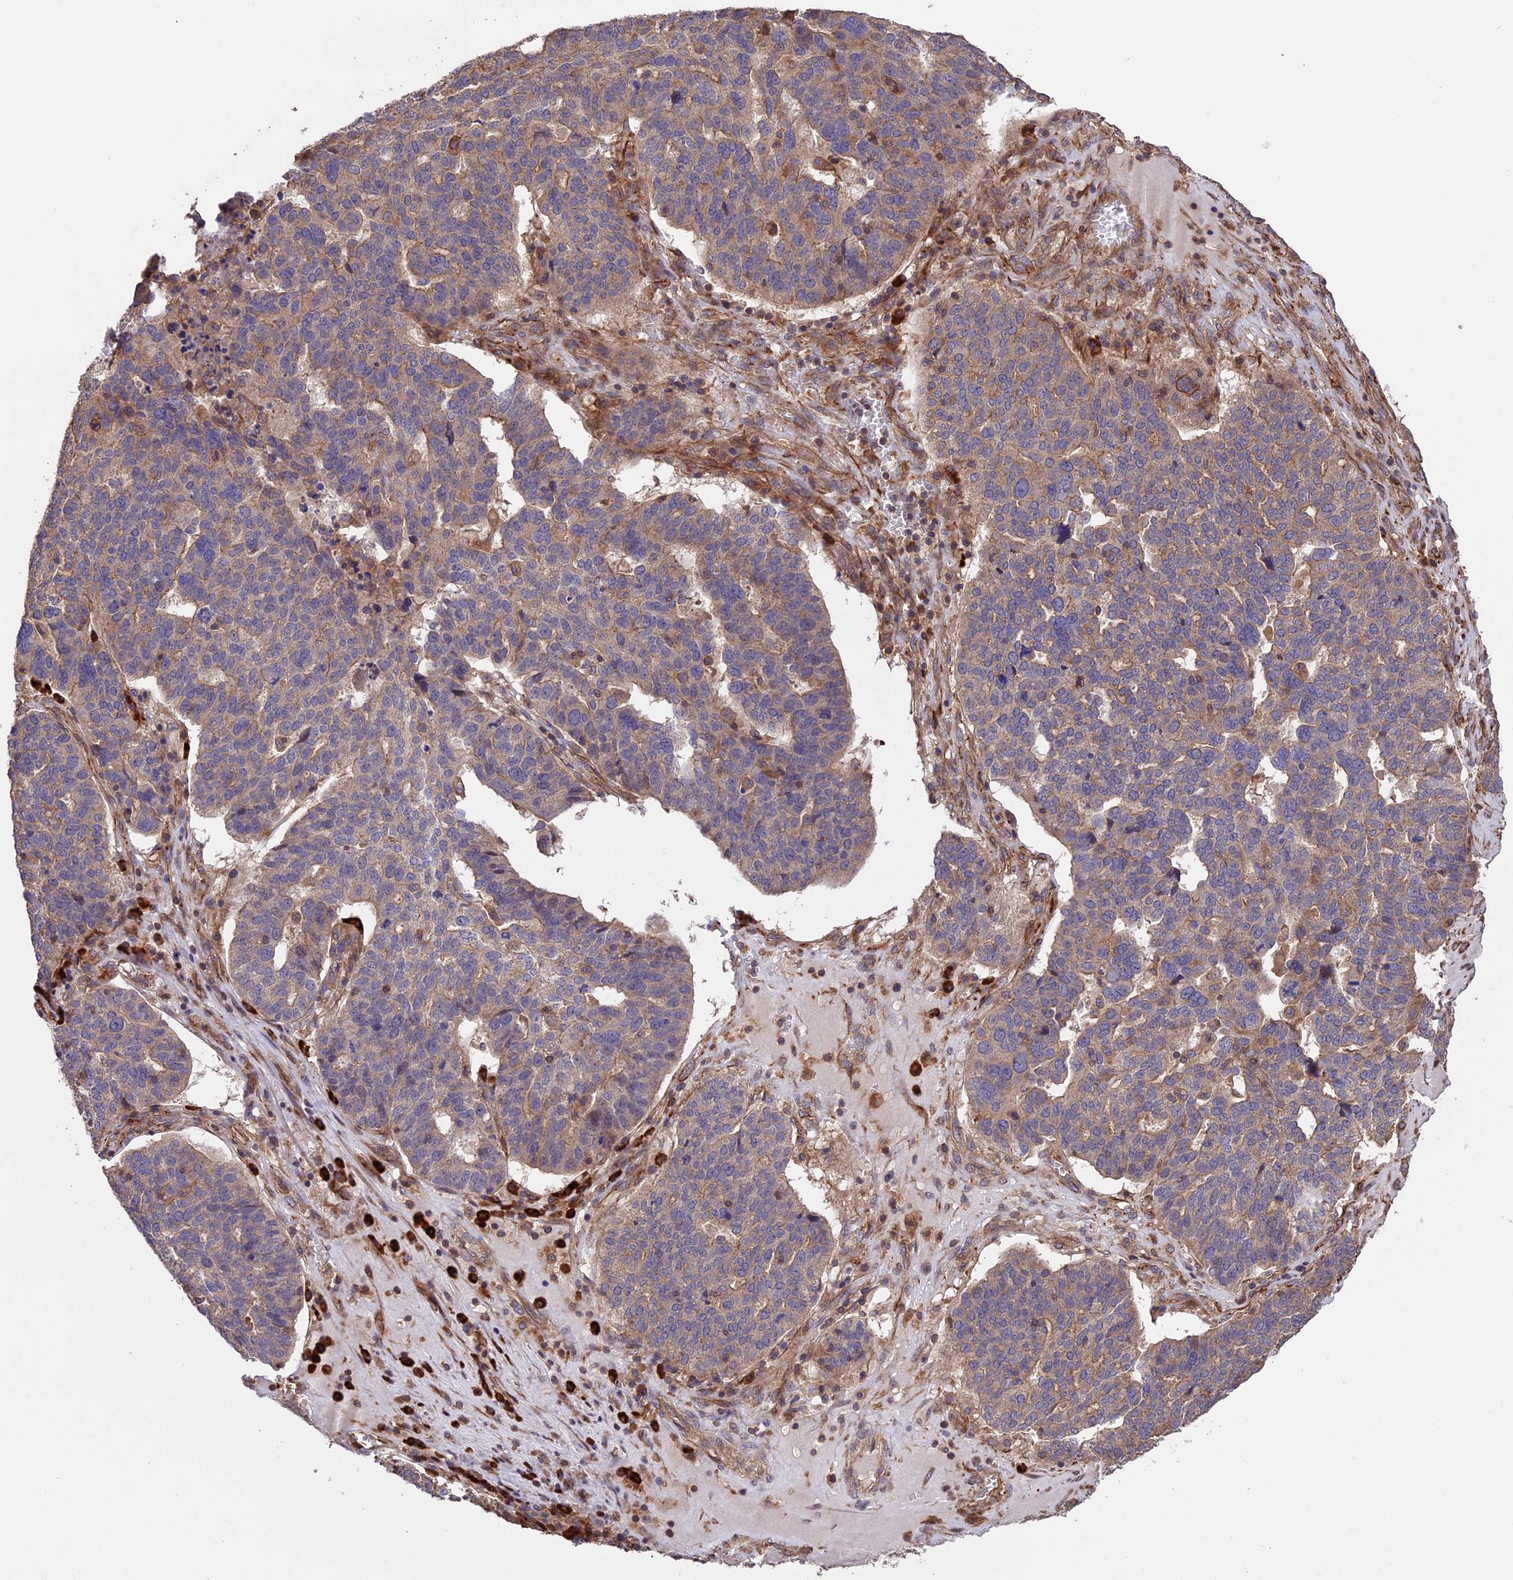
{"staining": {"intensity": "weak", "quantity": "25%-75%", "location": "cytoplasmic/membranous"}, "tissue": "ovarian cancer", "cell_type": "Tumor cells", "image_type": "cancer", "snomed": [{"axis": "morphology", "description": "Cystadenocarcinoma, serous, NOS"}, {"axis": "topography", "description": "Ovary"}], "caption": "Serous cystadenocarcinoma (ovarian) tissue displays weak cytoplasmic/membranous staining in approximately 25%-75% of tumor cells", "gene": "GAS8", "patient": {"sex": "female", "age": 59}}